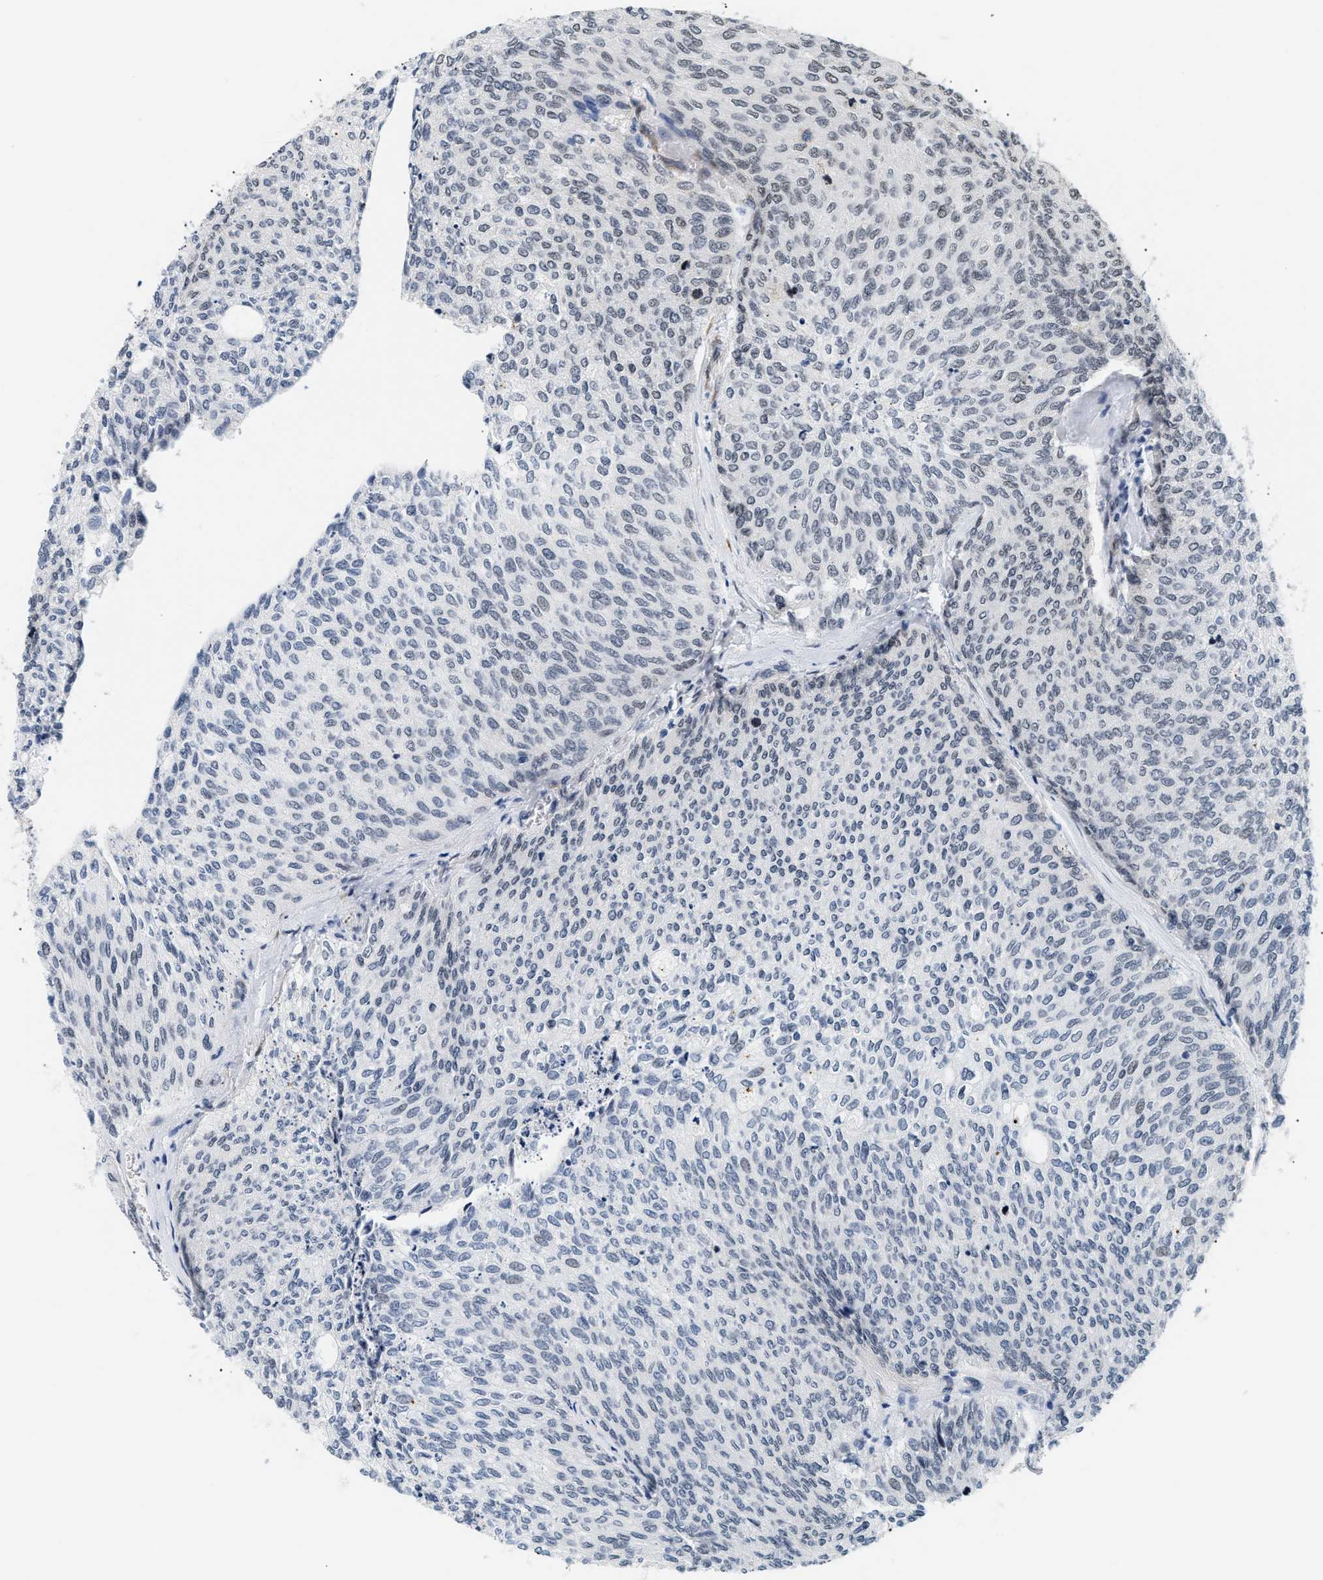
{"staining": {"intensity": "weak", "quantity": "<25%", "location": "nuclear"}, "tissue": "urothelial cancer", "cell_type": "Tumor cells", "image_type": "cancer", "snomed": [{"axis": "morphology", "description": "Urothelial carcinoma, Low grade"}, {"axis": "topography", "description": "Urinary bladder"}], "caption": "Urothelial cancer stained for a protein using immunohistochemistry (IHC) demonstrates no staining tumor cells.", "gene": "THOC1", "patient": {"sex": "female", "age": 79}}